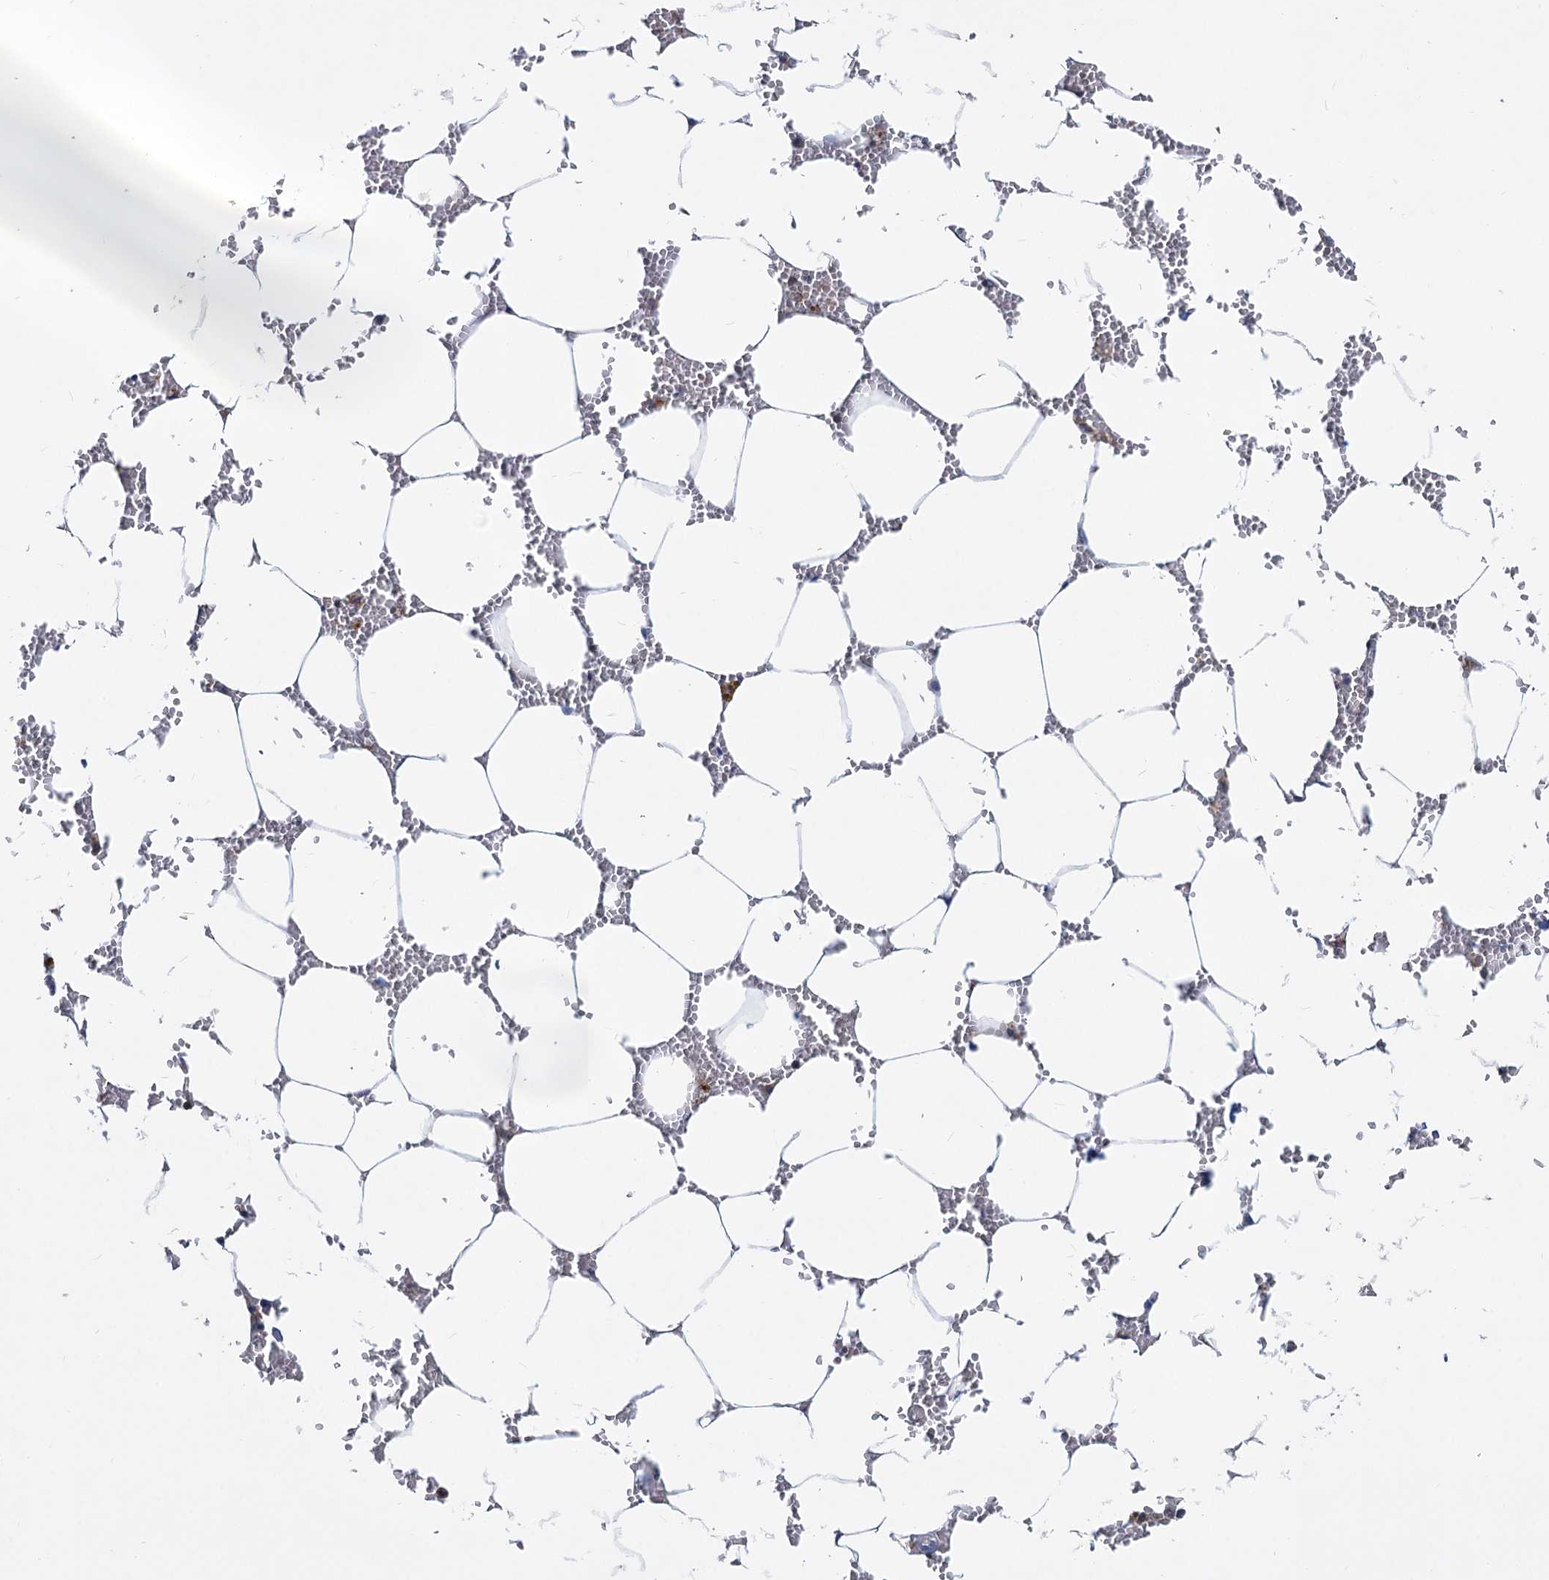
{"staining": {"intensity": "moderate", "quantity": ">75%", "location": "cytoplasmic/membranous"}, "tissue": "bone marrow", "cell_type": "Hematopoietic cells", "image_type": "normal", "snomed": [{"axis": "morphology", "description": "Normal tissue, NOS"}, {"axis": "topography", "description": "Bone marrow"}], "caption": "Immunohistochemical staining of normal human bone marrow shows >75% levels of moderate cytoplasmic/membranous protein expression in approximately >75% of hematopoietic cells.", "gene": "LRCH4", "patient": {"sex": "male", "age": 70}}